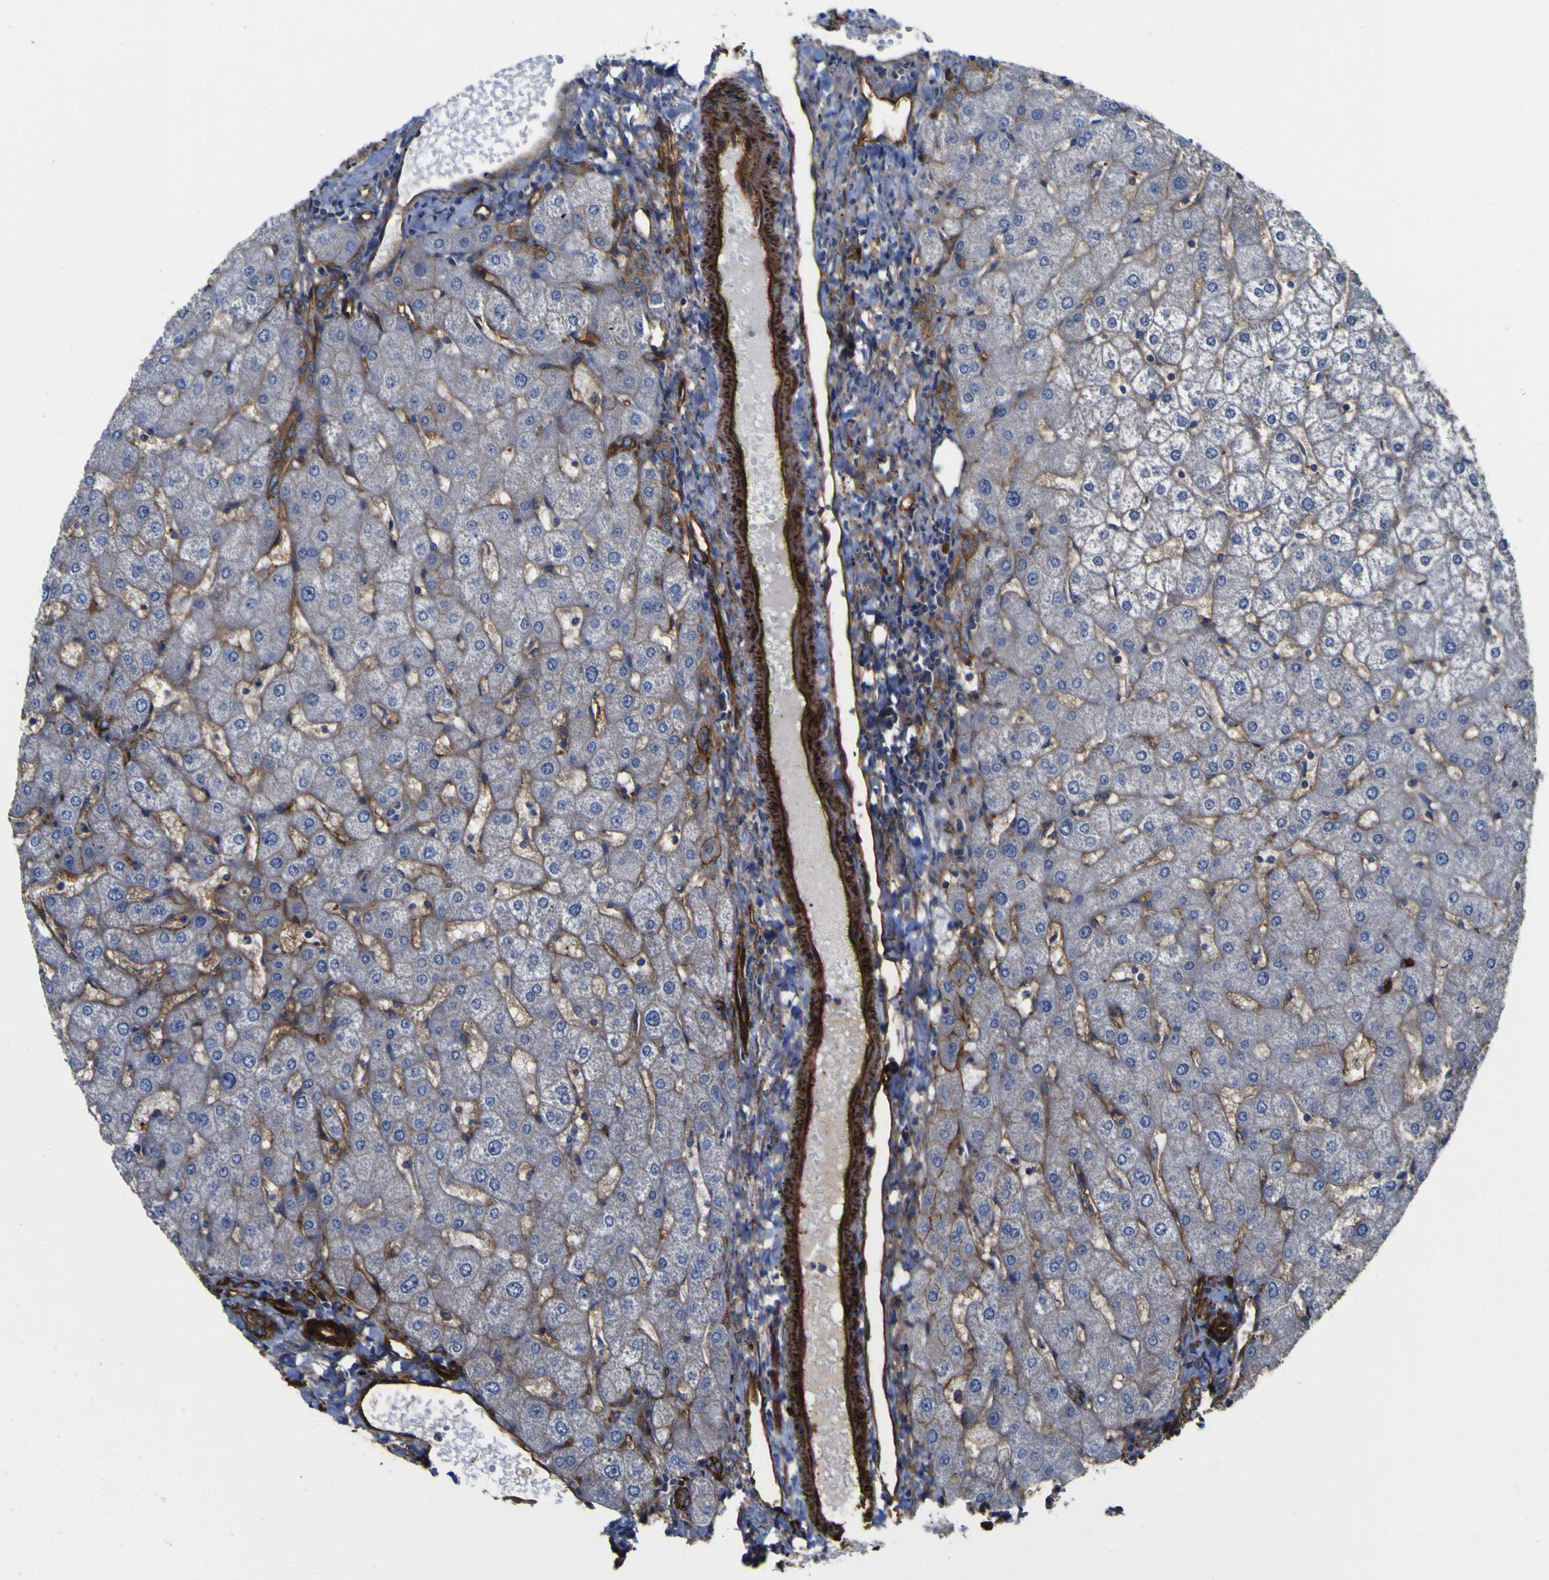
{"staining": {"intensity": "strong", "quantity": ">75%", "location": "cytoplasmic/membranous"}, "tissue": "liver", "cell_type": "Cholangiocytes", "image_type": "normal", "snomed": [{"axis": "morphology", "description": "Normal tissue, NOS"}, {"axis": "topography", "description": "Liver"}], "caption": "DAB (3,3'-diaminobenzidine) immunohistochemical staining of benign liver exhibits strong cytoplasmic/membranous protein positivity in approximately >75% of cholangiocytes.", "gene": "CD151", "patient": {"sex": "male", "age": 67}}